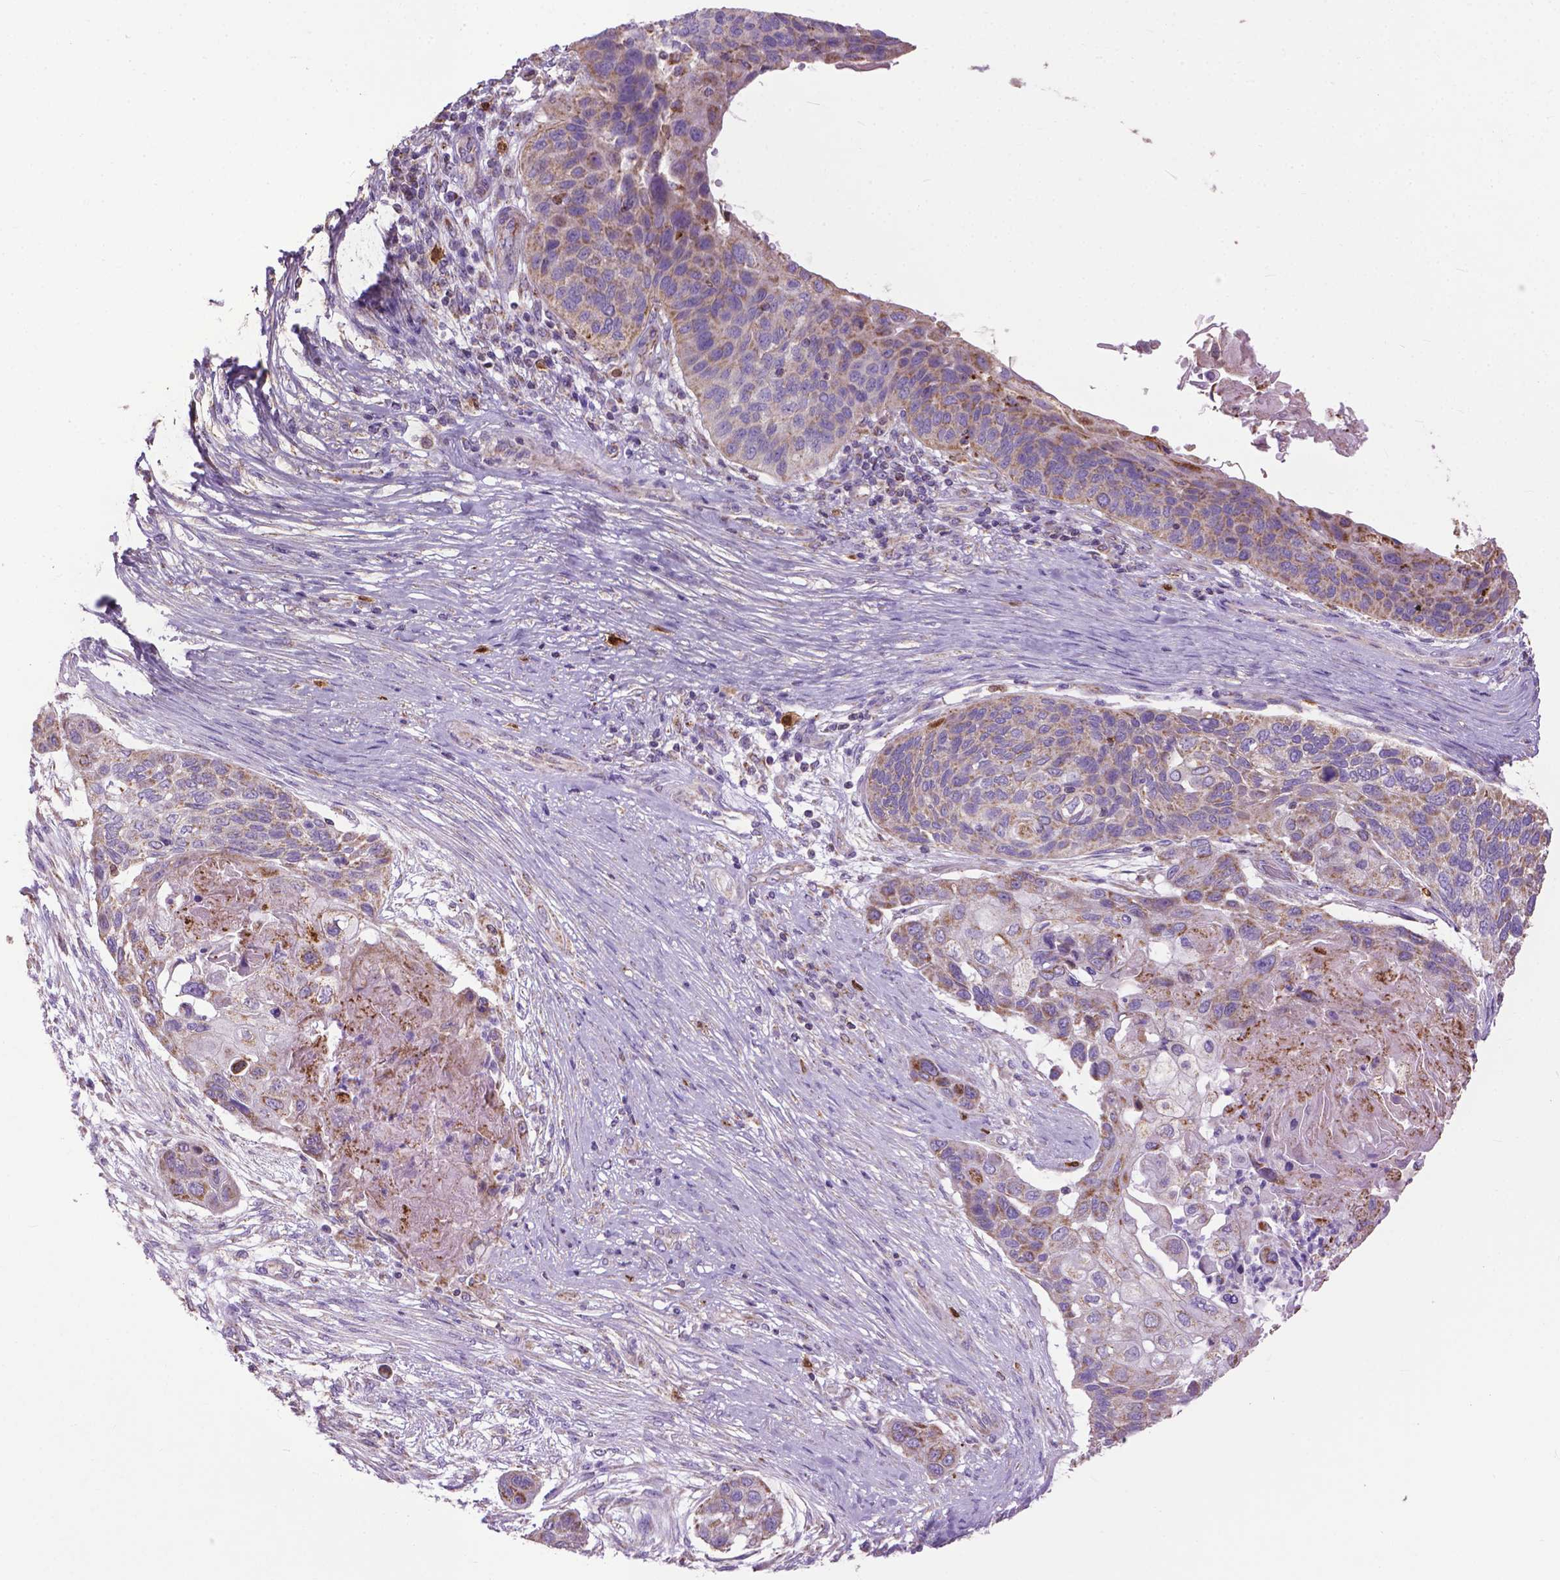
{"staining": {"intensity": "weak", "quantity": ">75%", "location": "cytoplasmic/membranous"}, "tissue": "lung cancer", "cell_type": "Tumor cells", "image_type": "cancer", "snomed": [{"axis": "morphology", "description": "Squamous cell carcinoma, NOS"}, {"axis": "topography", "description": "Lung"}], "caption": "This is a micrograph of immunohistochemistry staining of lung cancer (squamous cell carcinoma), which shows weak expression in the cytoplasmic/membranous of tumor cells.", "gene": "VDAC1", "patient": {"sex": "male", "age": 69}}